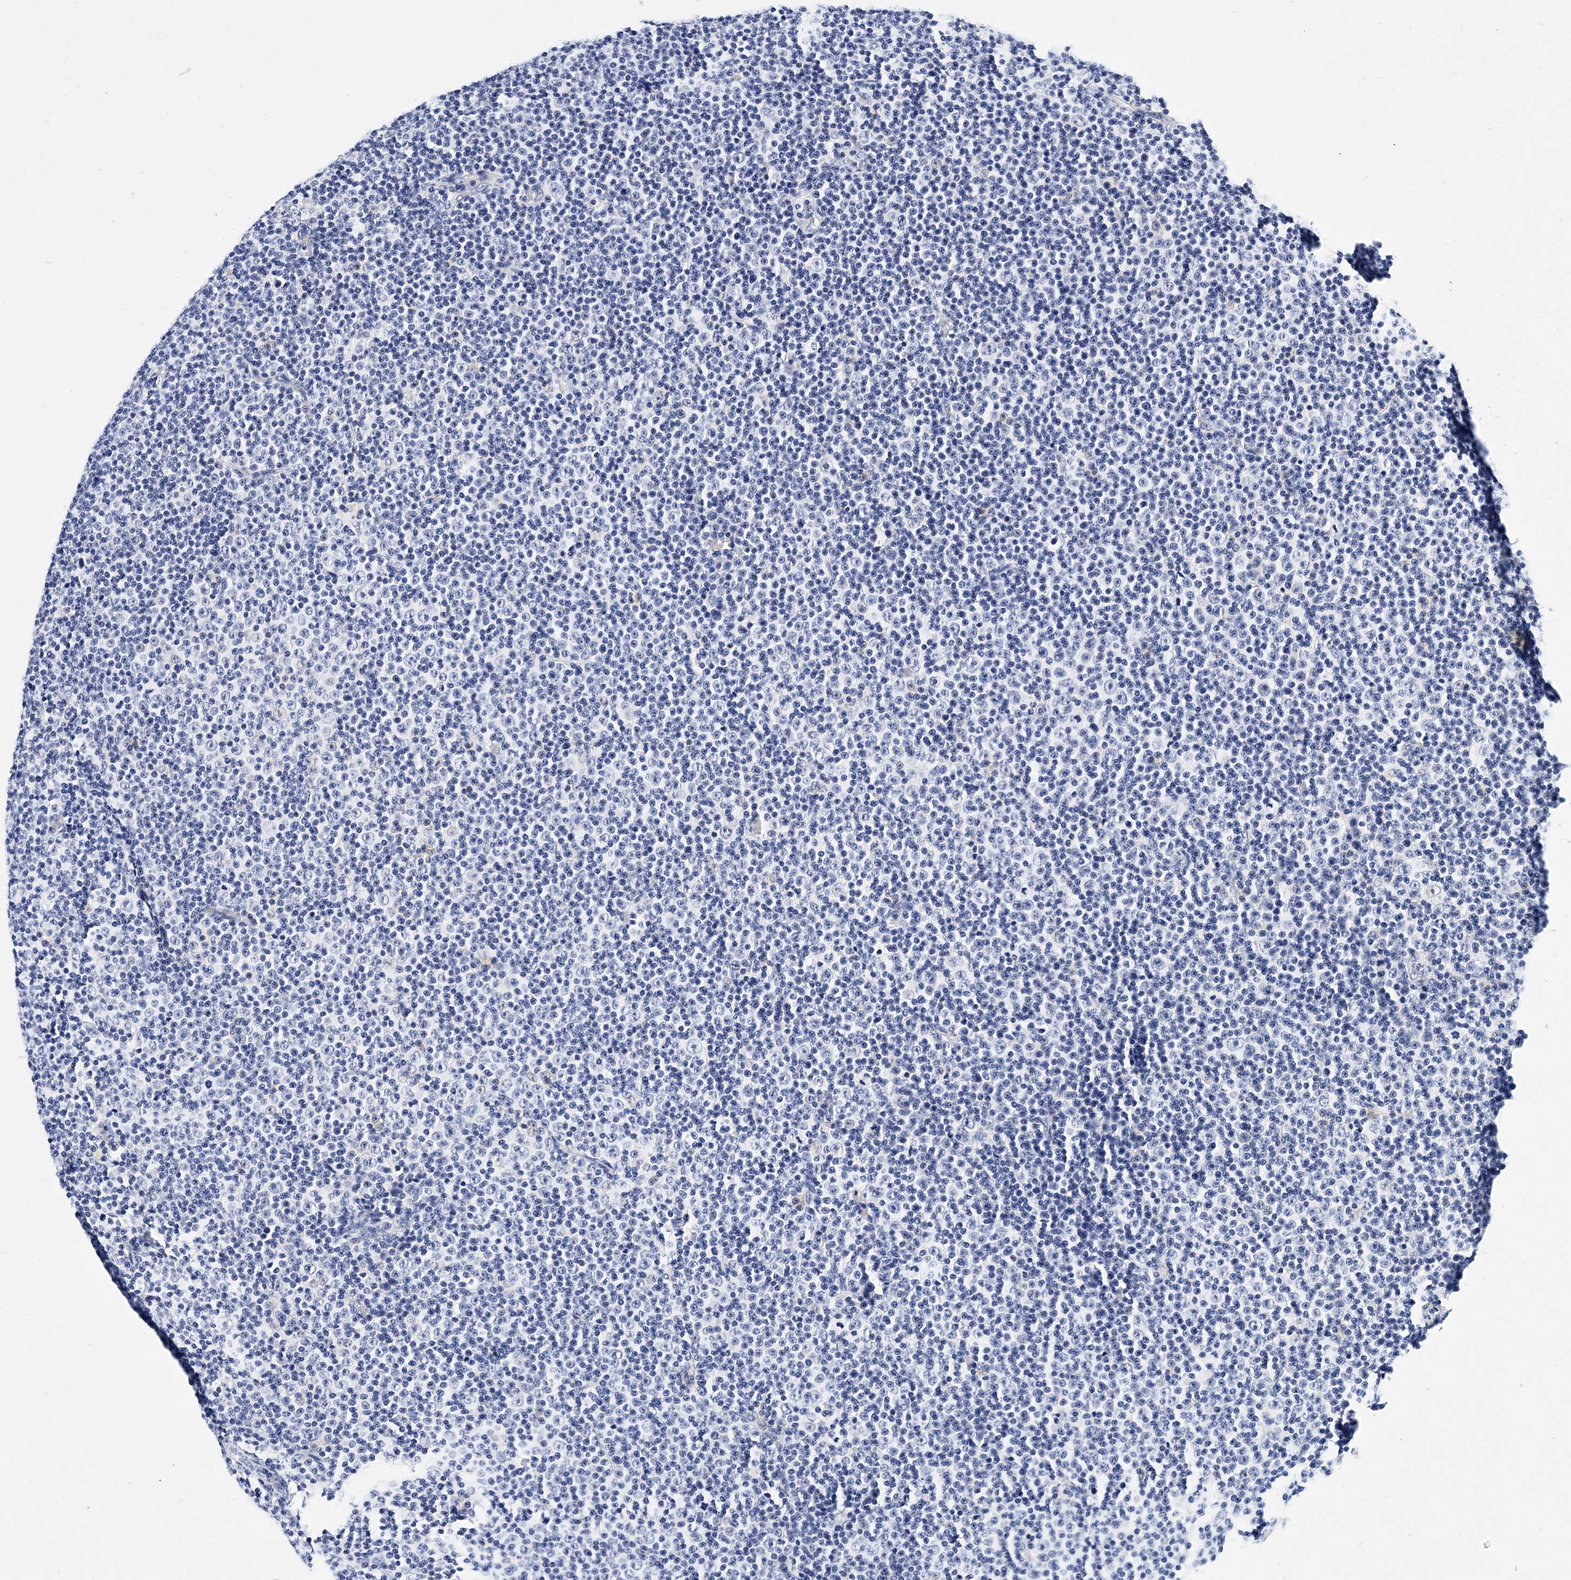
{"staining": {"intensity": "negative", "quantity": "none", "location": "none"}, "tissue": "lymphoma", "cell_type": "Tumor cells", "image_type": "cancer", "snomed": [{"axis": "morphology", "description": "Malignant lymphoma, non-Hodgkin's type, Low grade"}, {"axis": "topography", "description": "Lymph node"}], "caption": "A high-resolution image shows immunohistochemistry staining of lymphoma, which demonstrates no significant positivity in tumor cells.", "gene": "ITGA2B", "patient": {"sex": "female", "age": 67}}